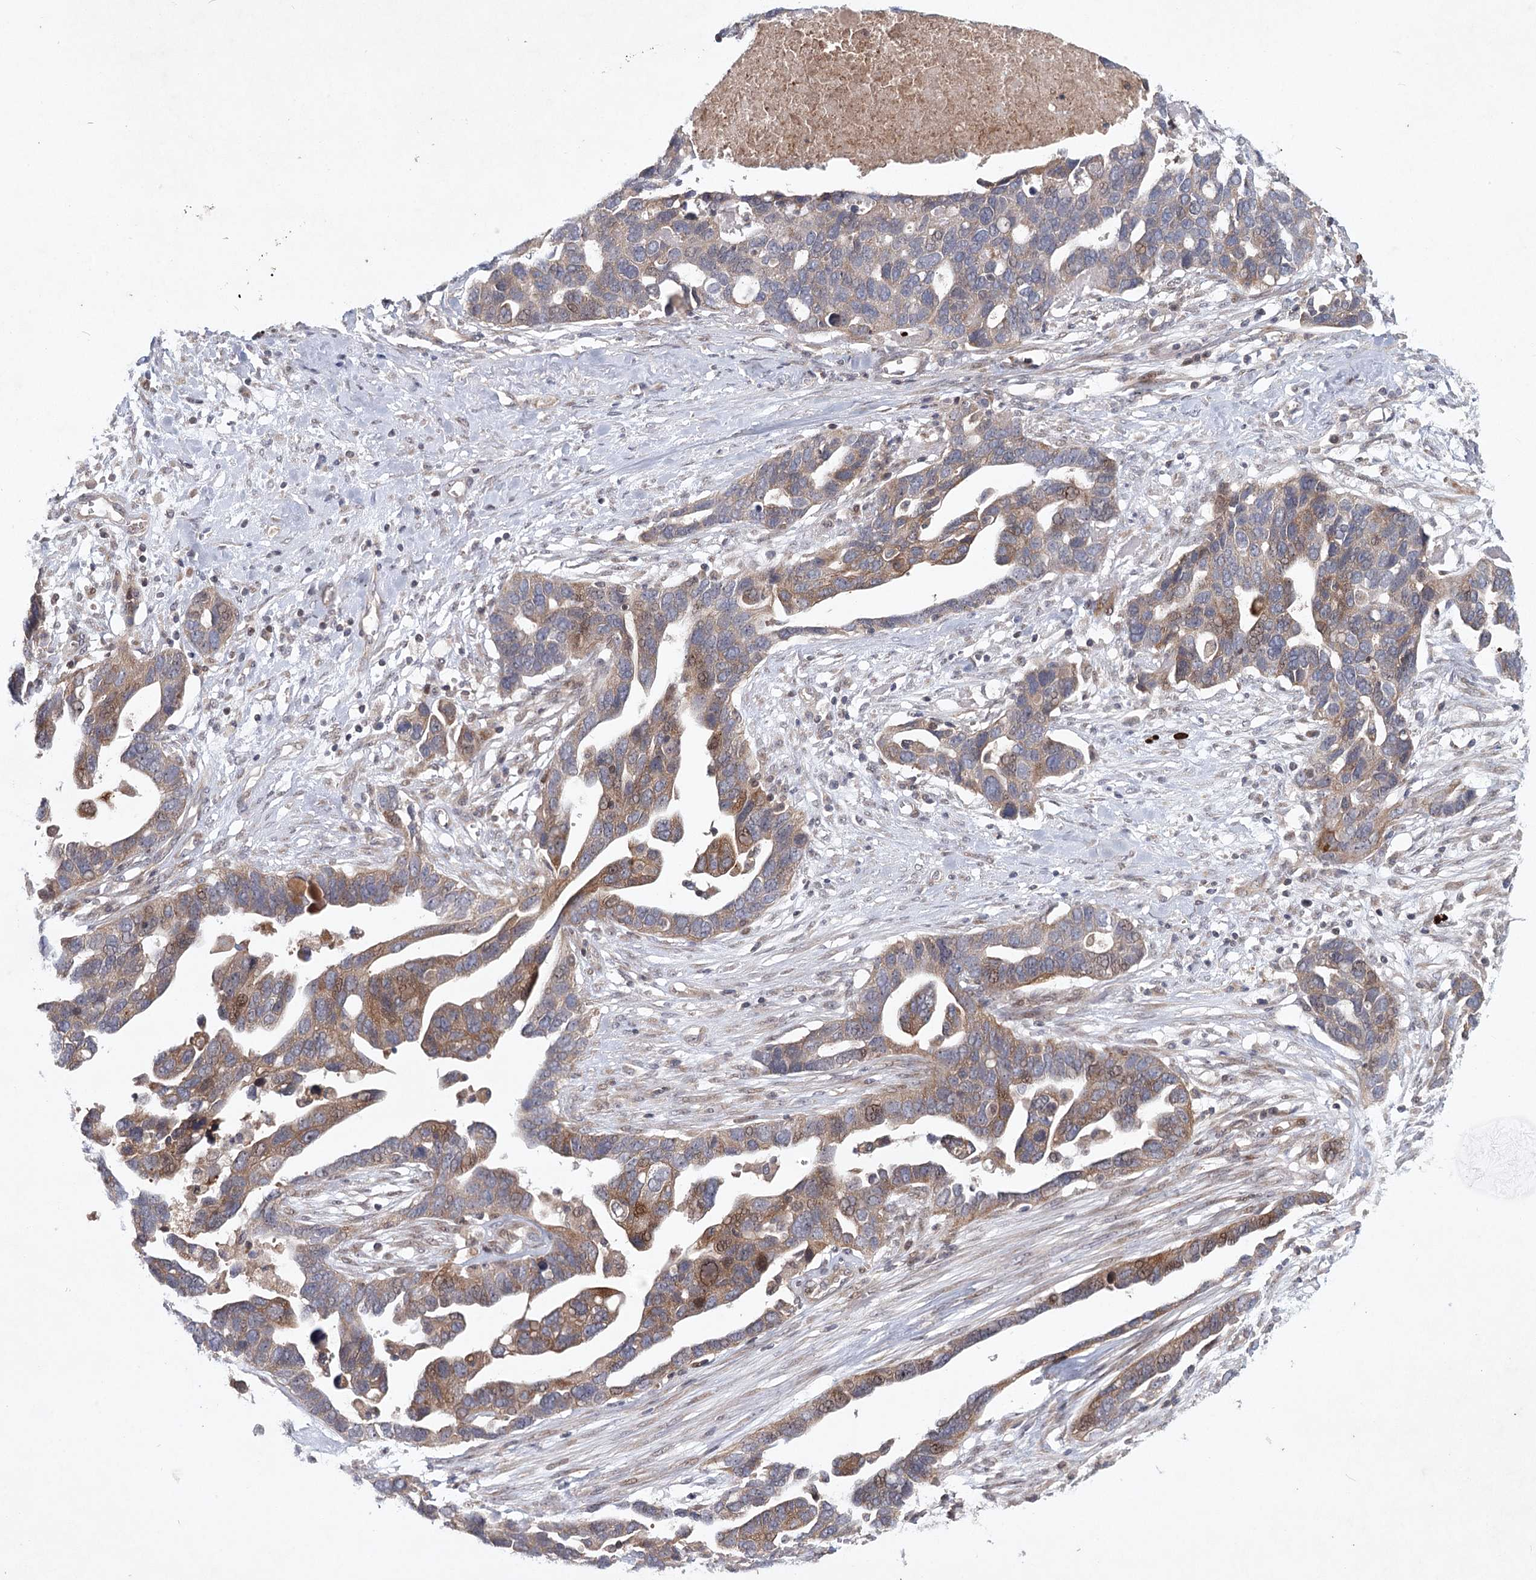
{"staining": {"intensity": "moderate", "quantity": "25%-75%", "location": "cytoplasmic/membranous,nuclear"}, "tissue": "ovarian cancer", "cell_type": "Tumor cells", "image_type": "cancer", "snomed": [{"axis": "morphology", "description": "Cystadenocarcinoma, serous, NOS"}, {"axis": "topography", "description": "Ovary"}], "caption": "Tumor cells reveal medium levels of moderate cytoplasmic/membranous and nuclear staining in approximately 25%-75% of cells in human serous cystadenocarcinoma (ovarian).", "gene": "MAP3K13", "patient": {"sex": "female", "age": 54}}